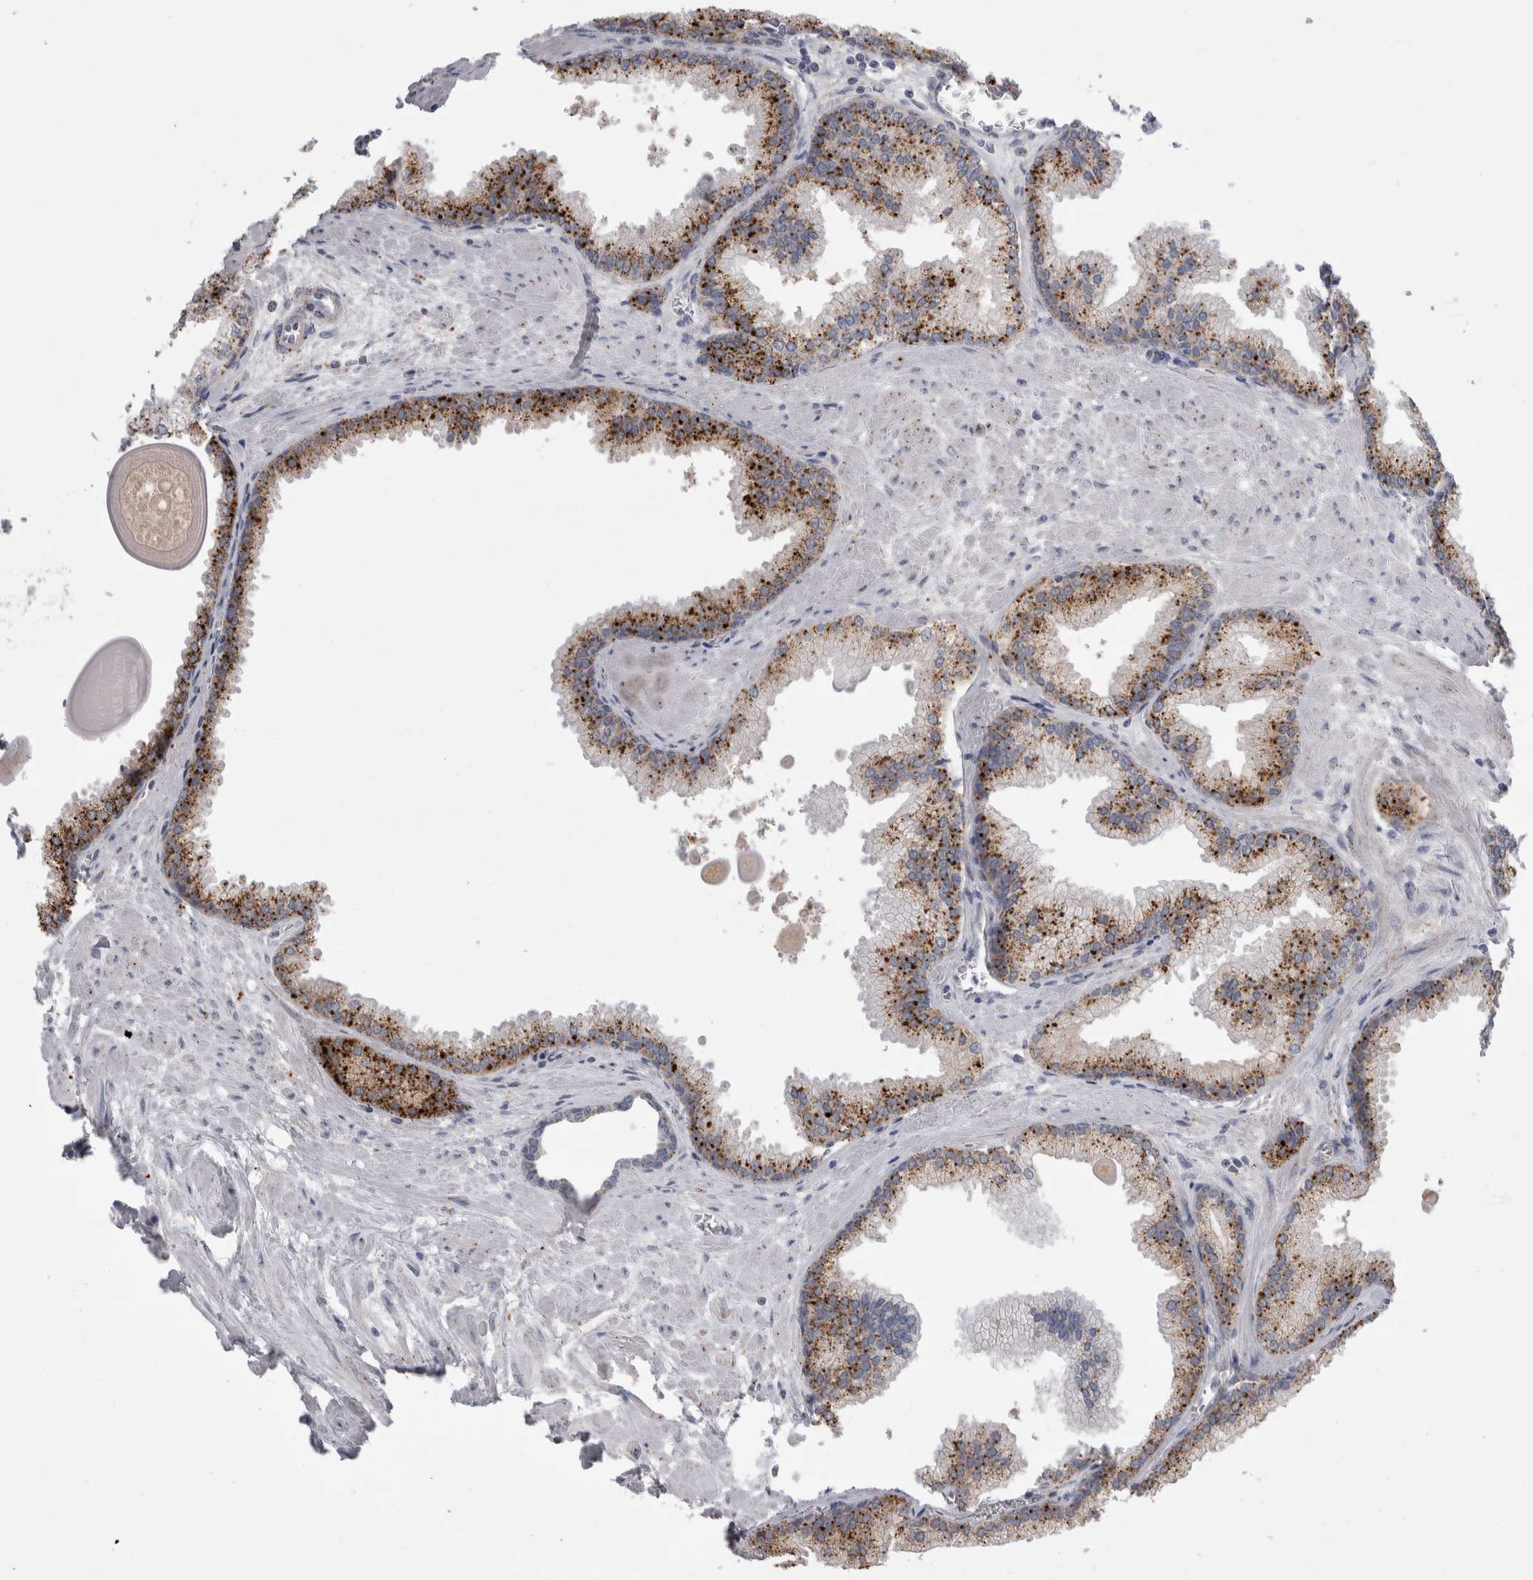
{"staining": {"intensity": "moderate", "quantity": ">75%", "location": "cytoplasmic/membranous"}, "tissue": "prostate cancer", "cell_type": "Tumor cells", "image_type": "cancer", "snomed": [{"axis": "morphology", "description": "Adenocarcinoma, Low grade"}, {"axis": "topography", "description": "Prostate"}], "caption": "Protein analysis of adenocarcinoma (low-grade) (prostate) tissue shows moderate cytoplasmic/membranous expression in about >75% of tumor cells.", "gene": "EPDR1", "patient": {"sex": "male", "age": 59}}